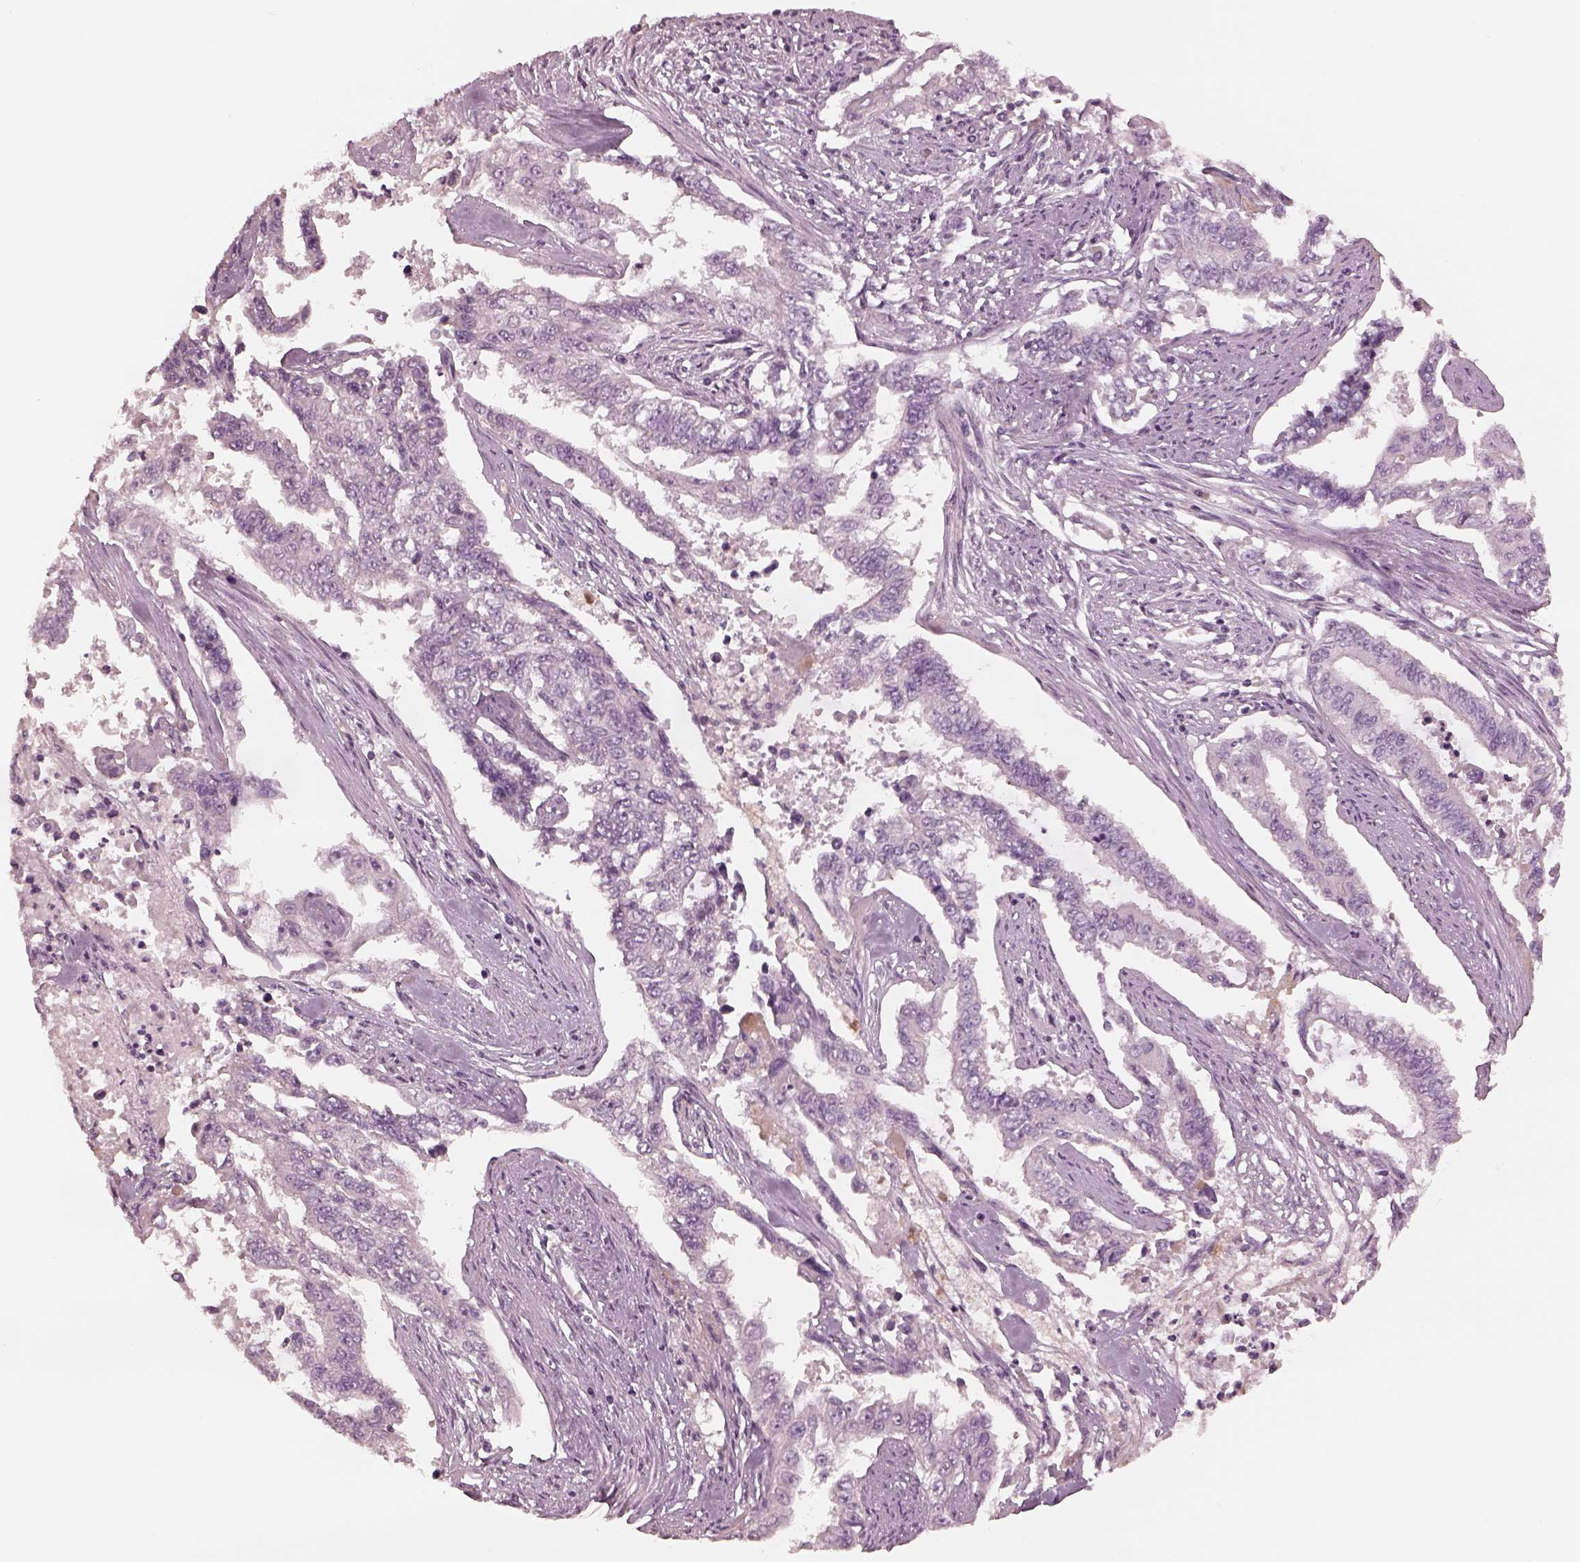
{"staining": {"intensity": "negative", "quantity": "none", "location": "none"}, "tissue": "endometrial cancer", "cell_type": "Tumor cells", "image_type": "cancer", "snomed": [{"axis": "morphology", "description": "Adenocarcinoma, NOS"}, {"axis": "topography", "description": "Uterus"}], "caption": "Tumor cells are negative for protein expression in human endometrial cancer.", "gene": "MIA", "patient": {"sex": "female", "age": 59}}